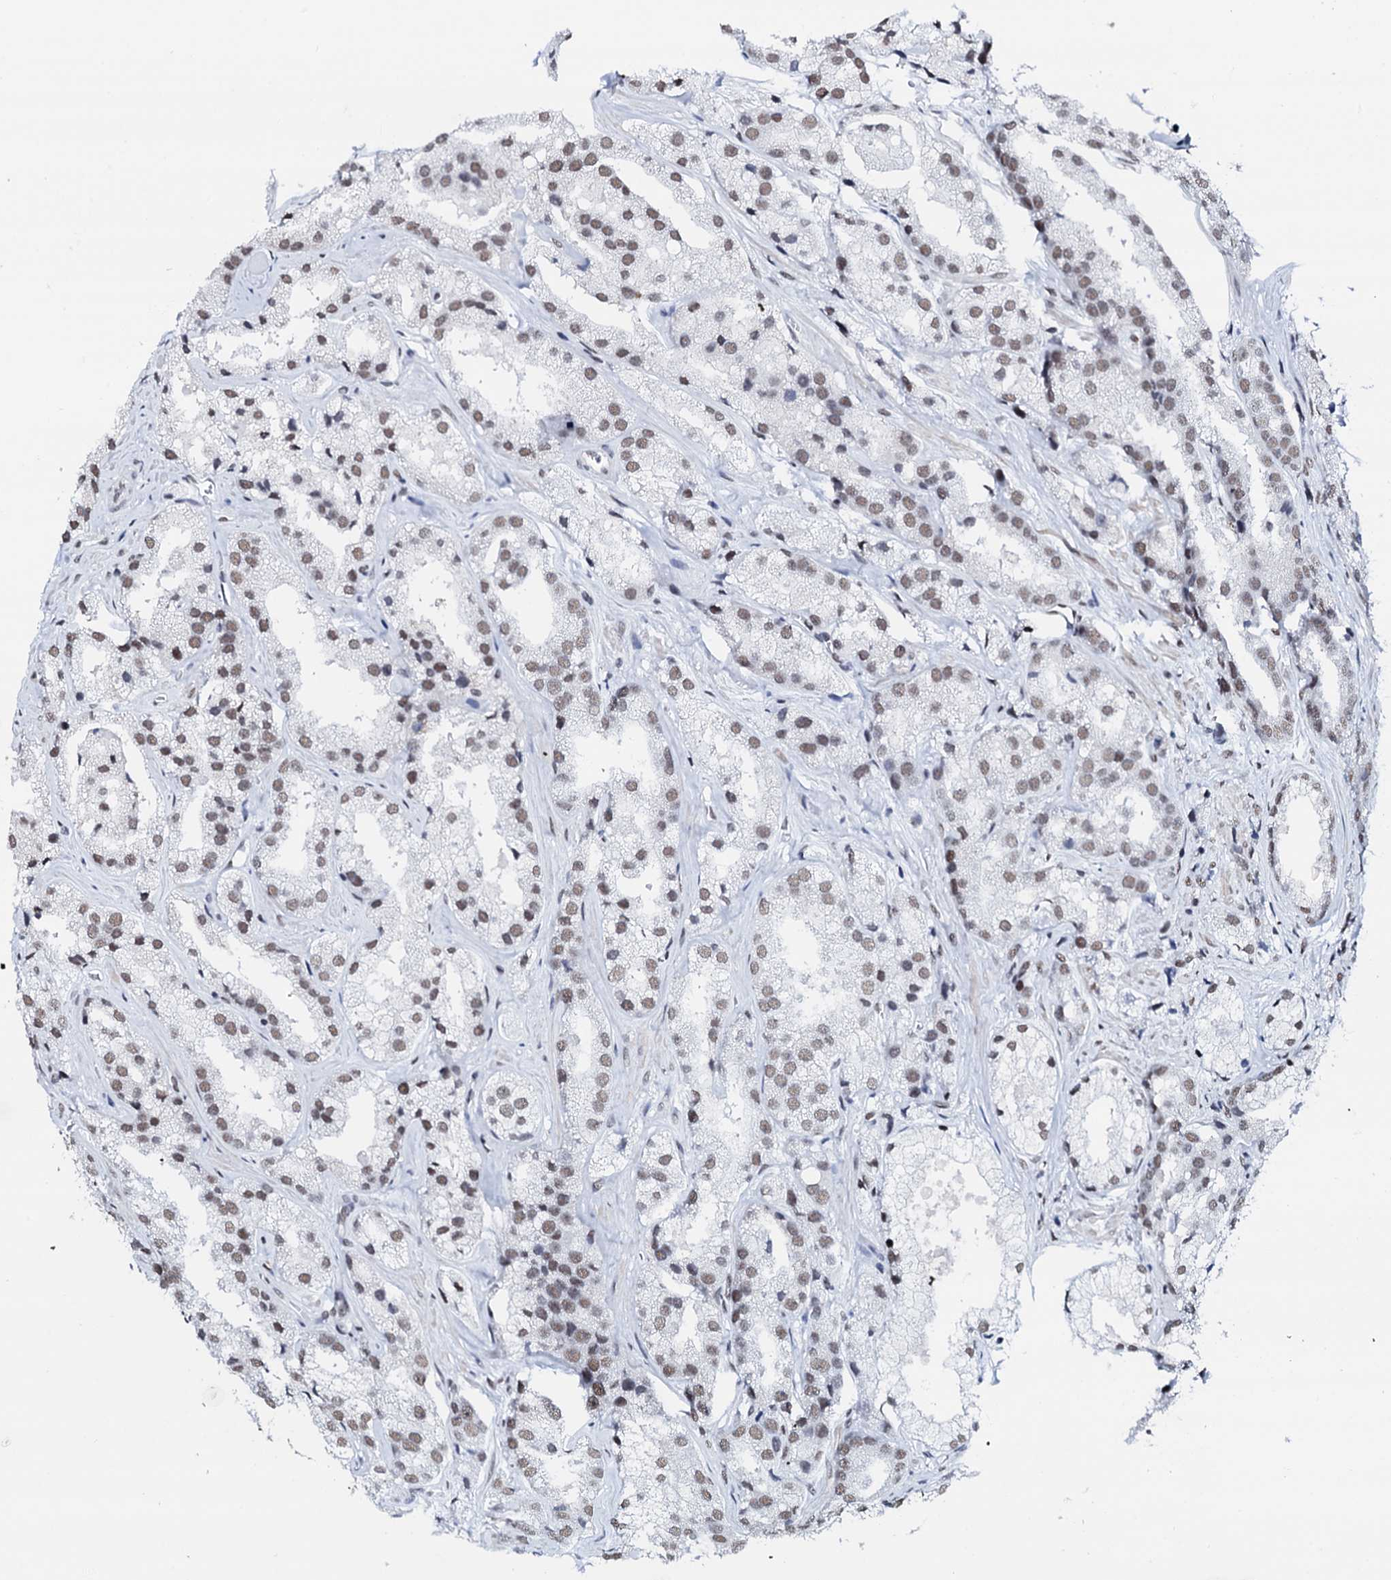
{"staining": {"intensity": "moderate", "quantity": ">75%", "location": "nuclear"}, "tissue": "prostate cancer", "cell_type": "Tumor cells", "image_type": "cancer", "snomed": [{"axis": "morphology", "description": "Adenocarcinoma, High grade"}, {"axis": "topography", "description": "Prostate"}], "caption": "A photomicrograph showing moderate nuclear expression in about >75% of tumor cells in high-grade adenocarcinoma (prostate), as visualized by brown immunohistochemical staining.", "gene": "NKAPD1", "patient": {"sex": "male", "age": 66}}